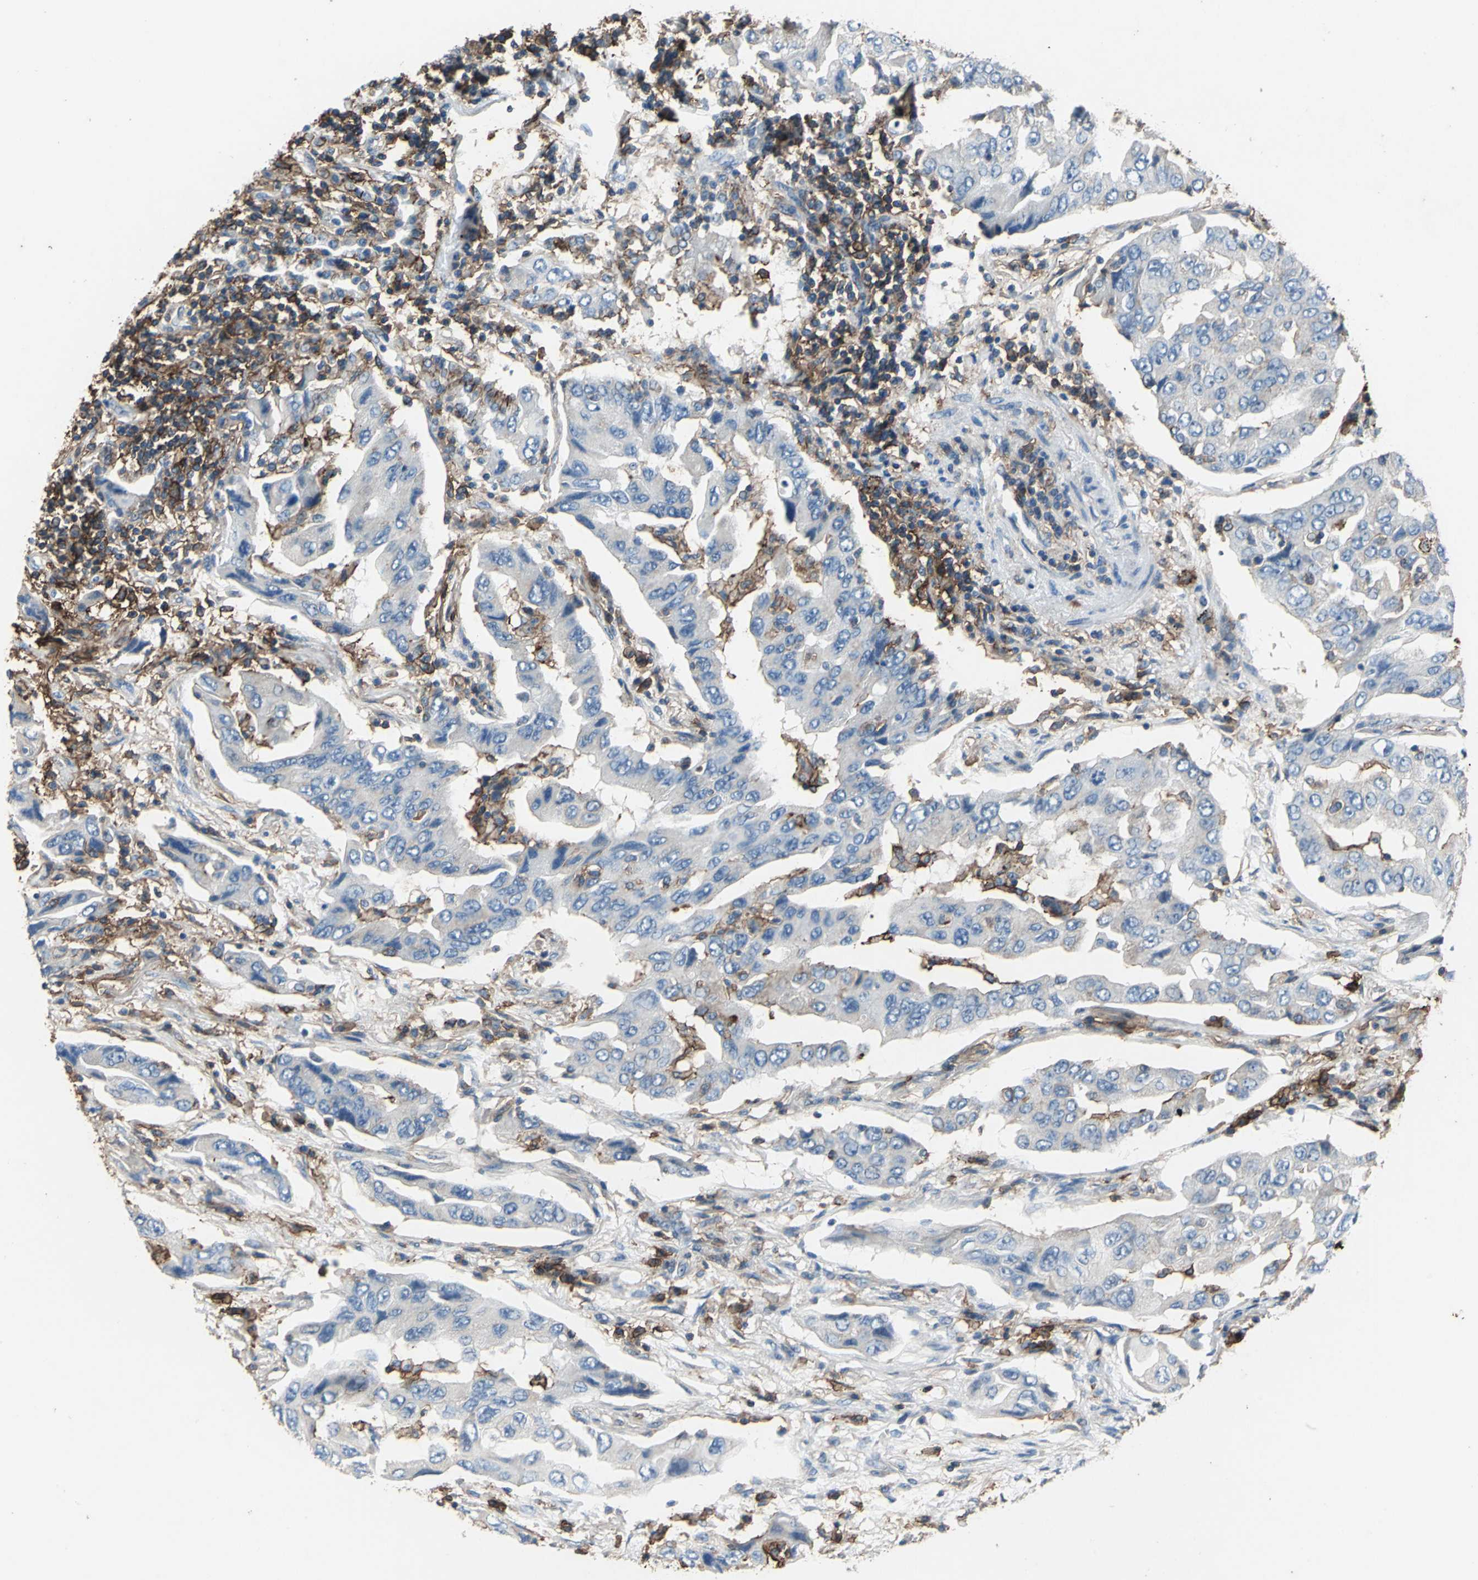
{"staining": {"intensity": "negative", "quantity": "none", "location": "none"}, "tissue": "lung cancer", "cell_type": "Tumor cells", "image_type": "cancer", "snomed": [{"axis": "morphology", "description": "Adenocarcinoma, NOS"}, {"axis": "topography", "description": "Lung"}], "caption": "IHC histopathology image of human lung cancer stained for a protein (brown), which reveals no staining in tumor cells.", "gene": "CD44", "patient": {"sex": "female", "age": 65}}